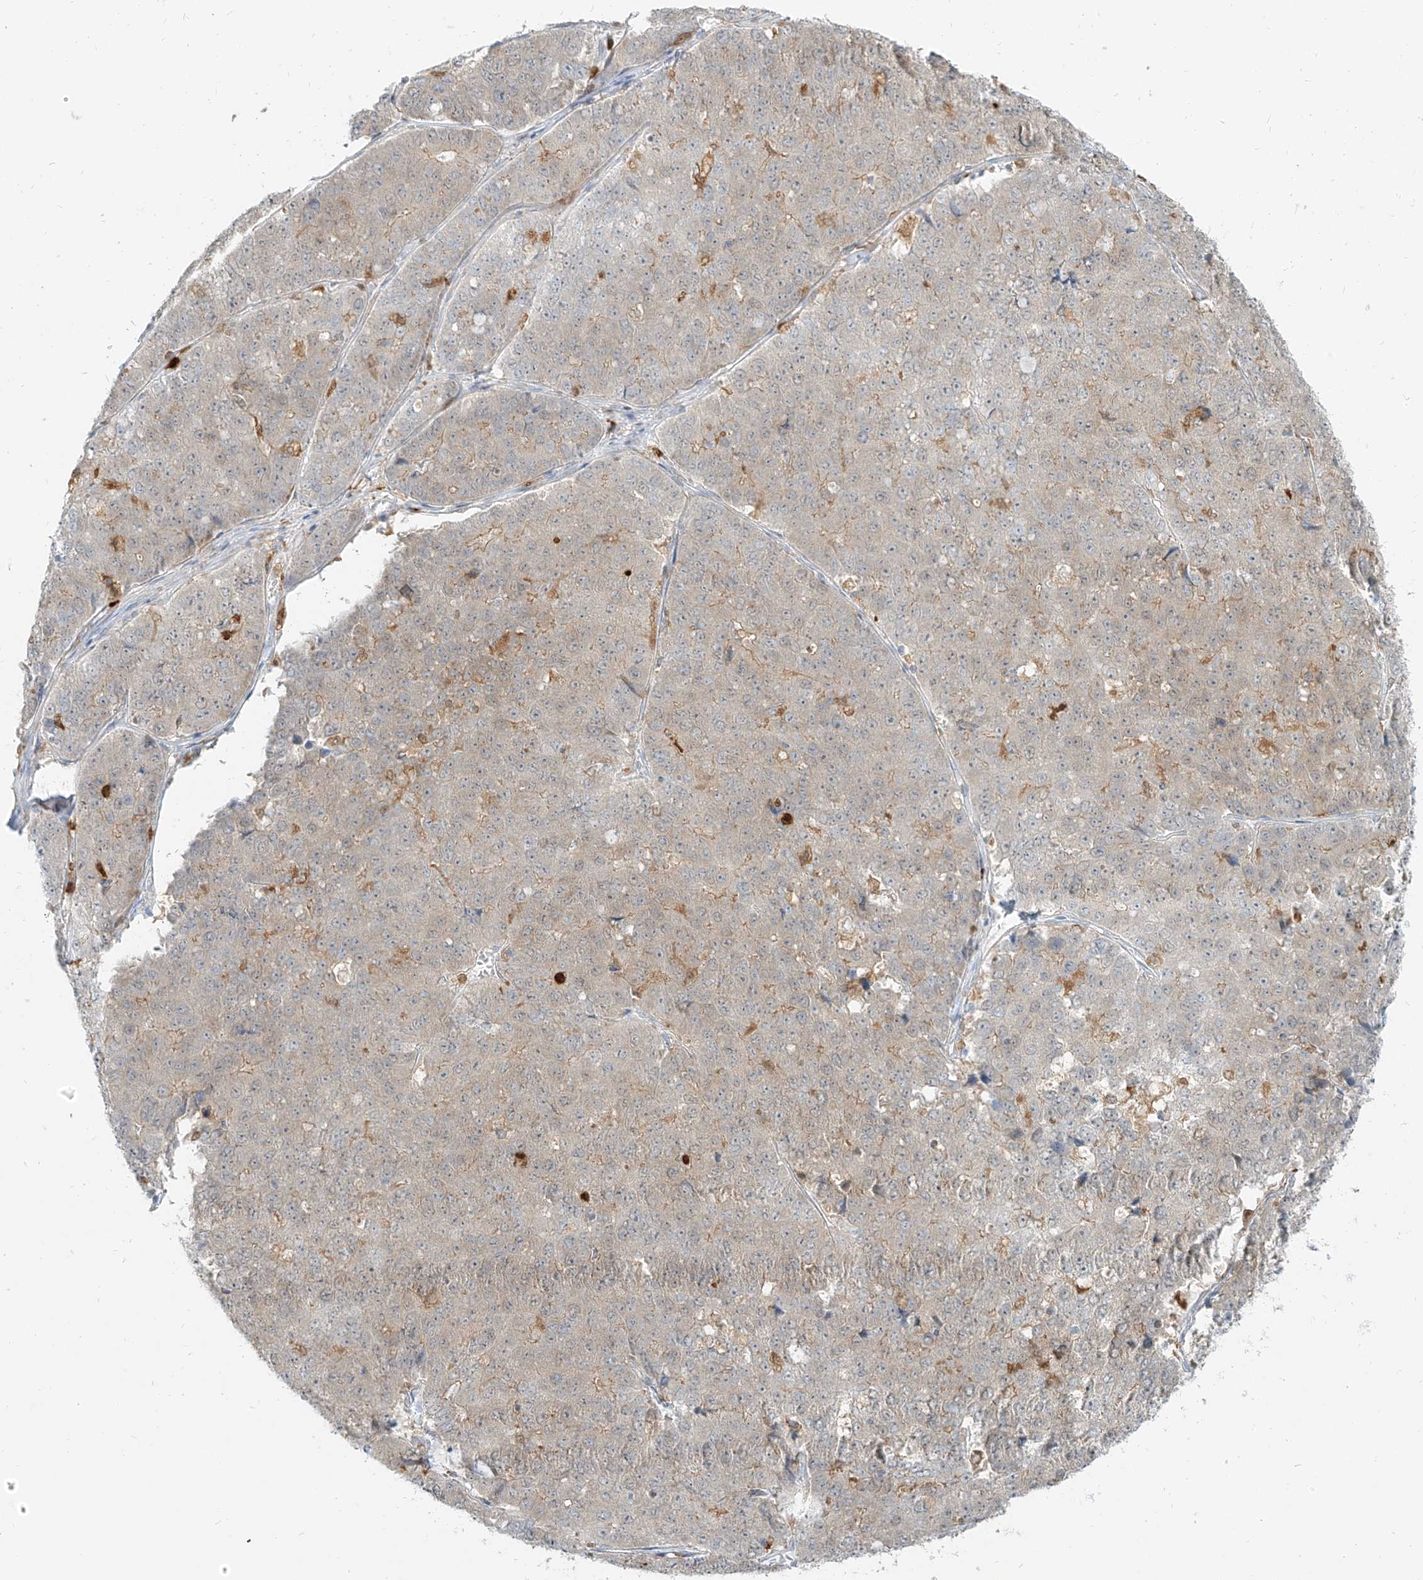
{"staining": {"intensity": "negative", "quantity": "none", "location": "none"}, "tissue": "pancreatic cancer", "cell_type": "Tumor cells", "image_type": "cancer", "snomed": [{"axis": "morphology", "description": "Adenocarcinoma, NOS"}, {"axis": "topography", "description": "Pancreas"}], "caption": "Immunohistochemistry of pancreatic adenocarcinoma exhibits no expression in tumor cells.", "gene": "PGD", "patient": {"sex": "male", "age": 50}}